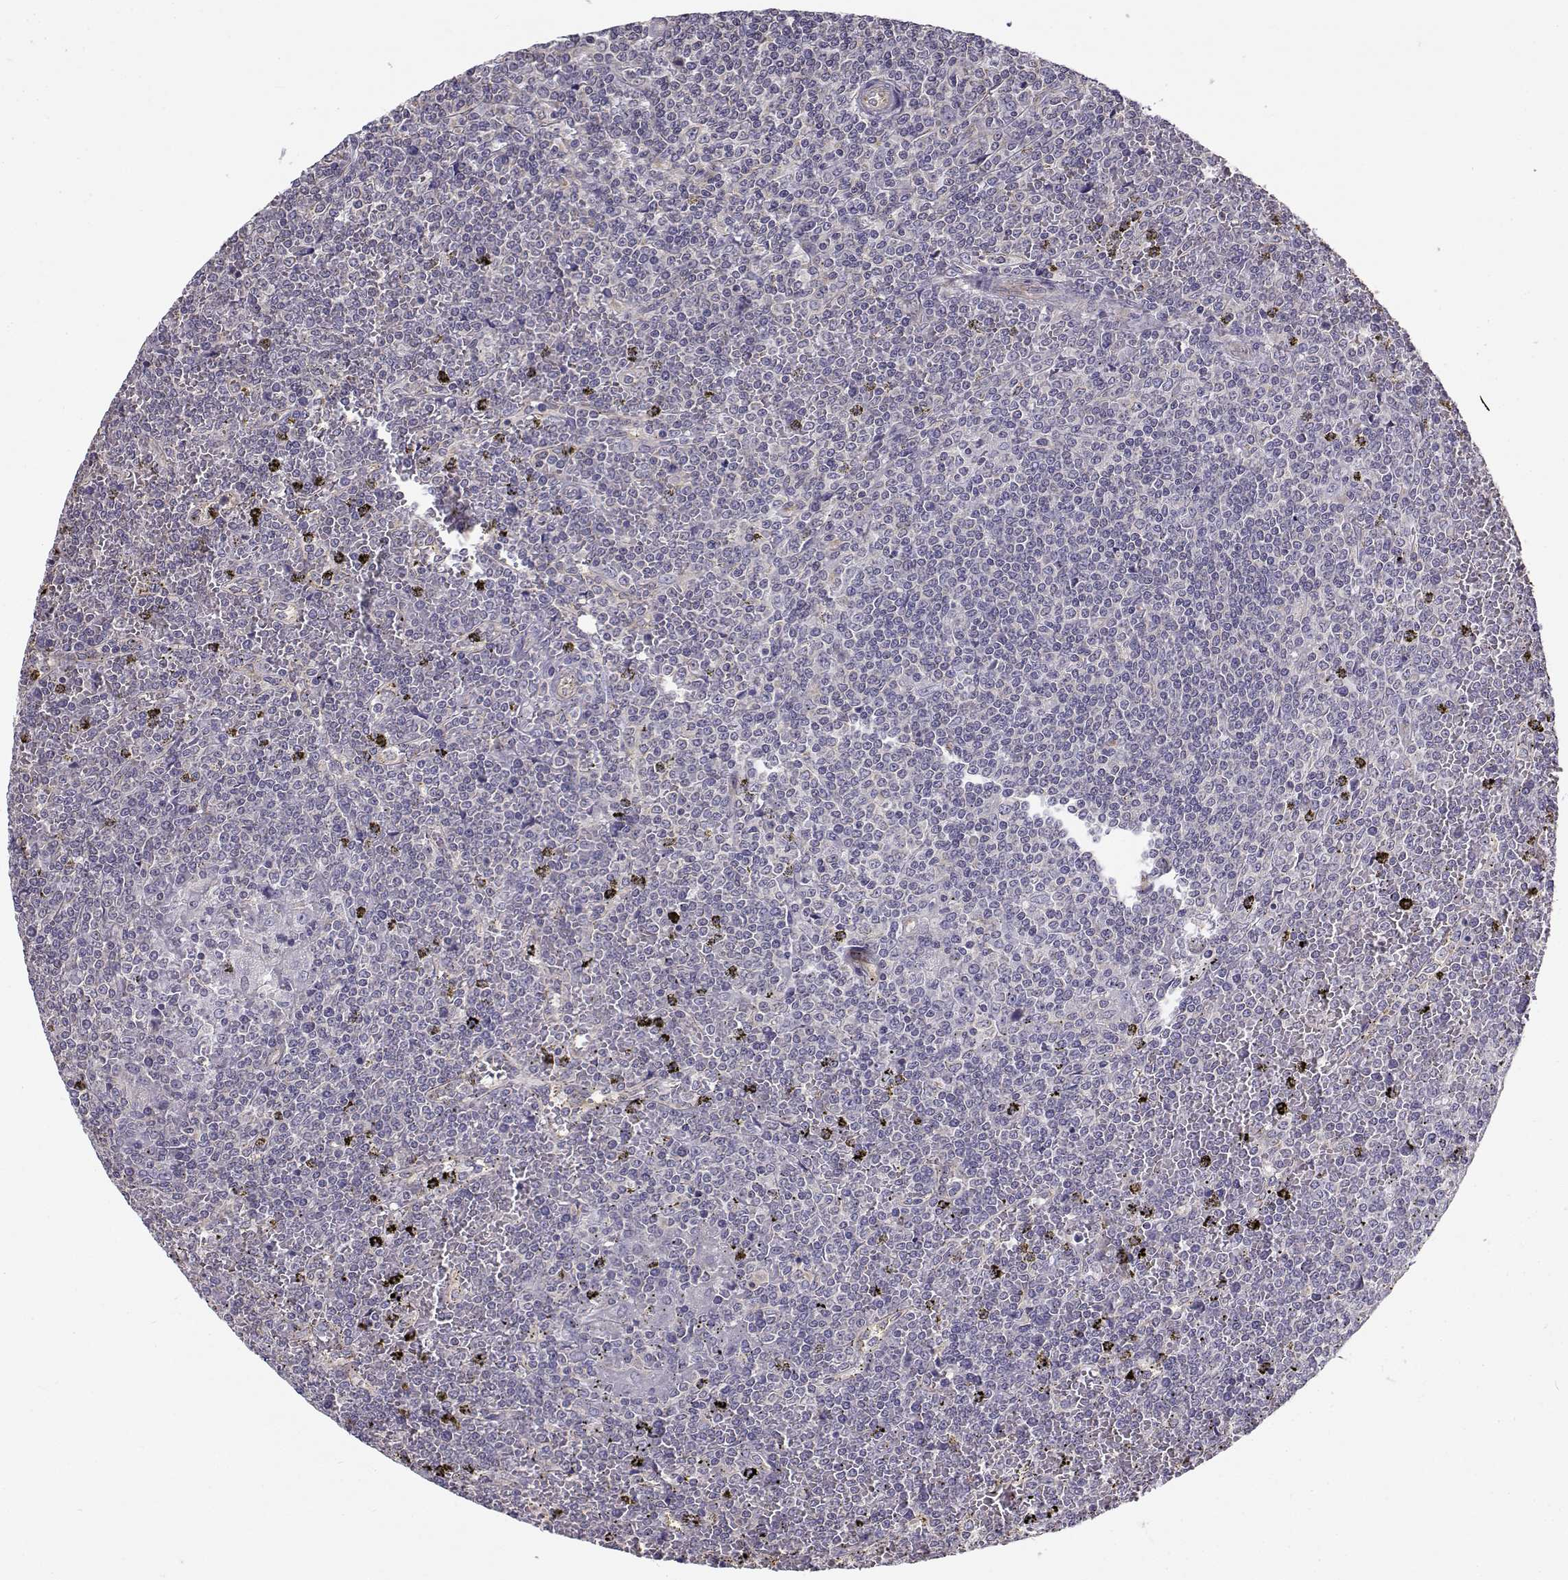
{"staining": {"intensity": "negative", "quantity": "none", "location": "none"}, "tissue": "lymphoma", "cell_type": "Tumor cells", "image_type": "cancer", "snomed": [{"axis": "morphology", "description": "Malignant lymphoma, non-Hodgkin's type, Low grade"}, {"axis": "topography", "description": "Spleen"}], "caption": "This is a photomicrograph of IHC staining of malignant lymphoma, non-Hodgkin's type (low-grade), which shows no positivity in tumor cells.", "gene": "BEND6", "patient": {"sex": "female", "age": 19}}